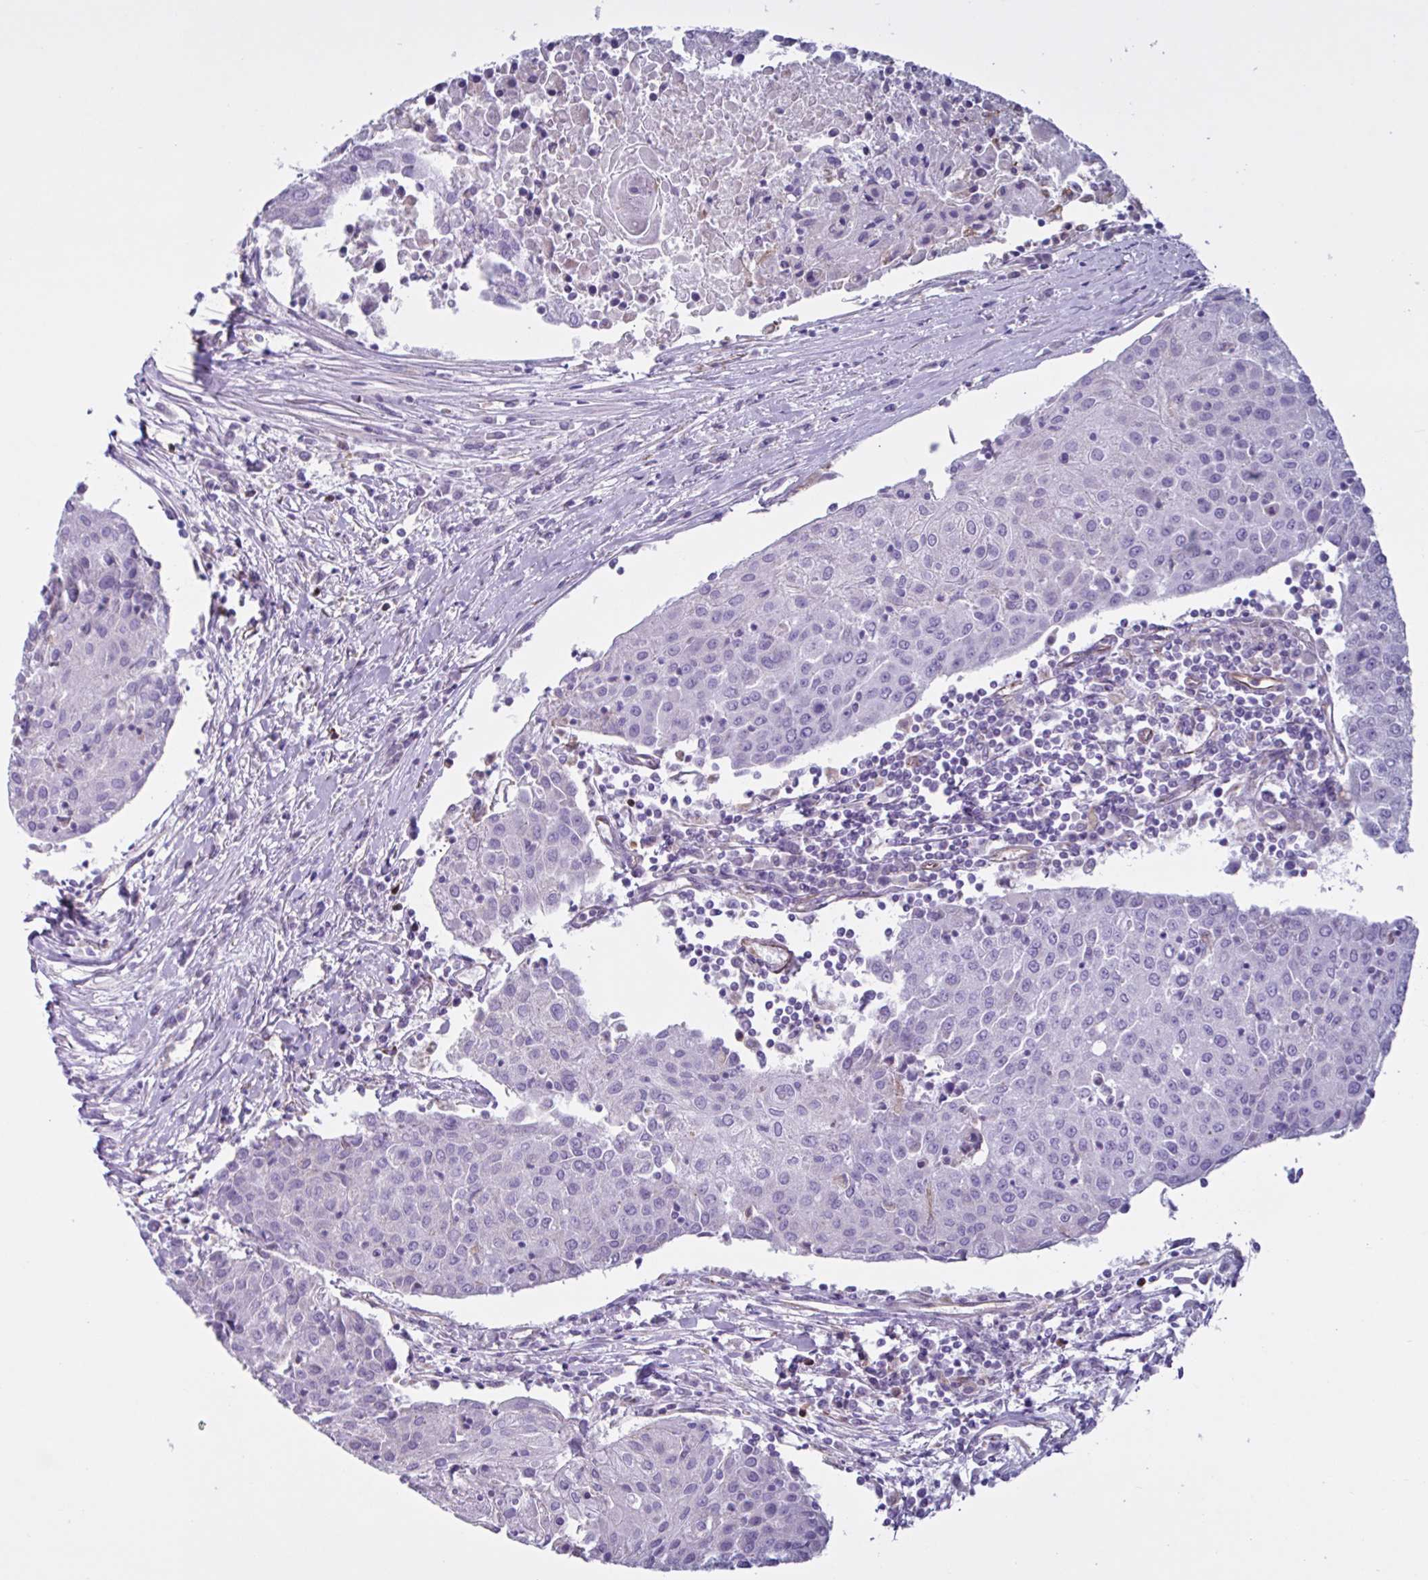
{"staining": {"intensity": "negative", "quantity": "none", "location": "none"}, "tissue": "urothelial cancer", "cell_type": "Tumor cells", "image_type": "cancer", "snomed": [{"axis": "morphology", "description": "Urothelial carcinoma, High grade"}, {"axis": "topography", "description": "Urinary bladder"}], "caption": "The image demonstrates no staining of tumor cells in urothelial cancer.", "gene": "TMEM86B", "patient": {"sex": "female", "age": 85}}